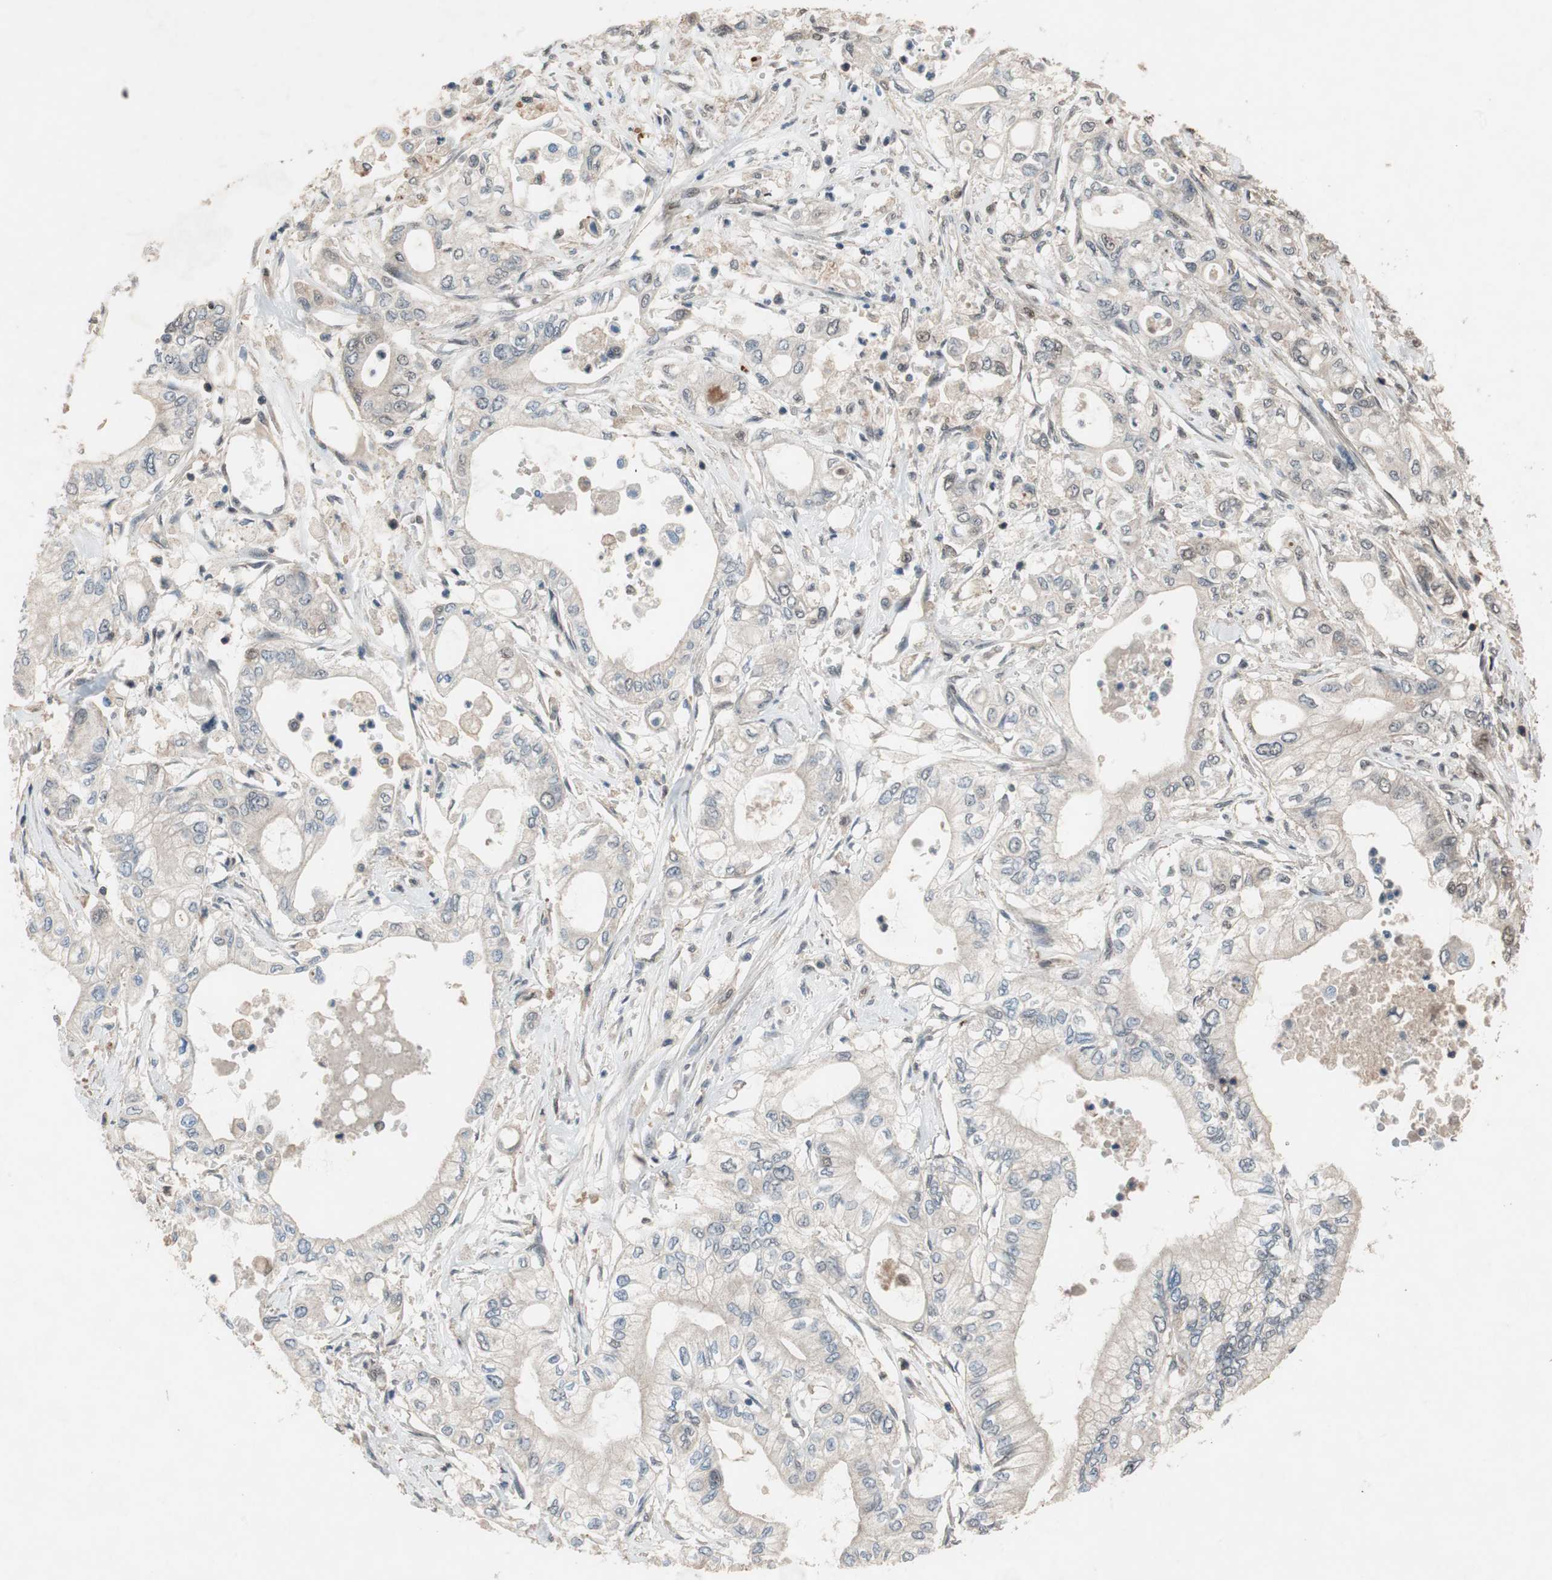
{"staining": {"intensity": "weak", "quantity": "25%-75%", "location": "cytoplasmic/membranous"}, "tissue": "pancreatic cancer", "cell_type": "Tumor cells", "image_type": "cancer", "snomed": [{"axis": "morphology", "description": "Adenocarcinoma, NOS"}, {"axis": "topography", "description": "Pancreas"}], "caption": "The immunohistochemical stain labels weak cytoplasmic/membranous positivity in tumor cells of pancreatic cancer tissue.", "gene": "GART", "patient": {"sex": "male", "age": 79}}